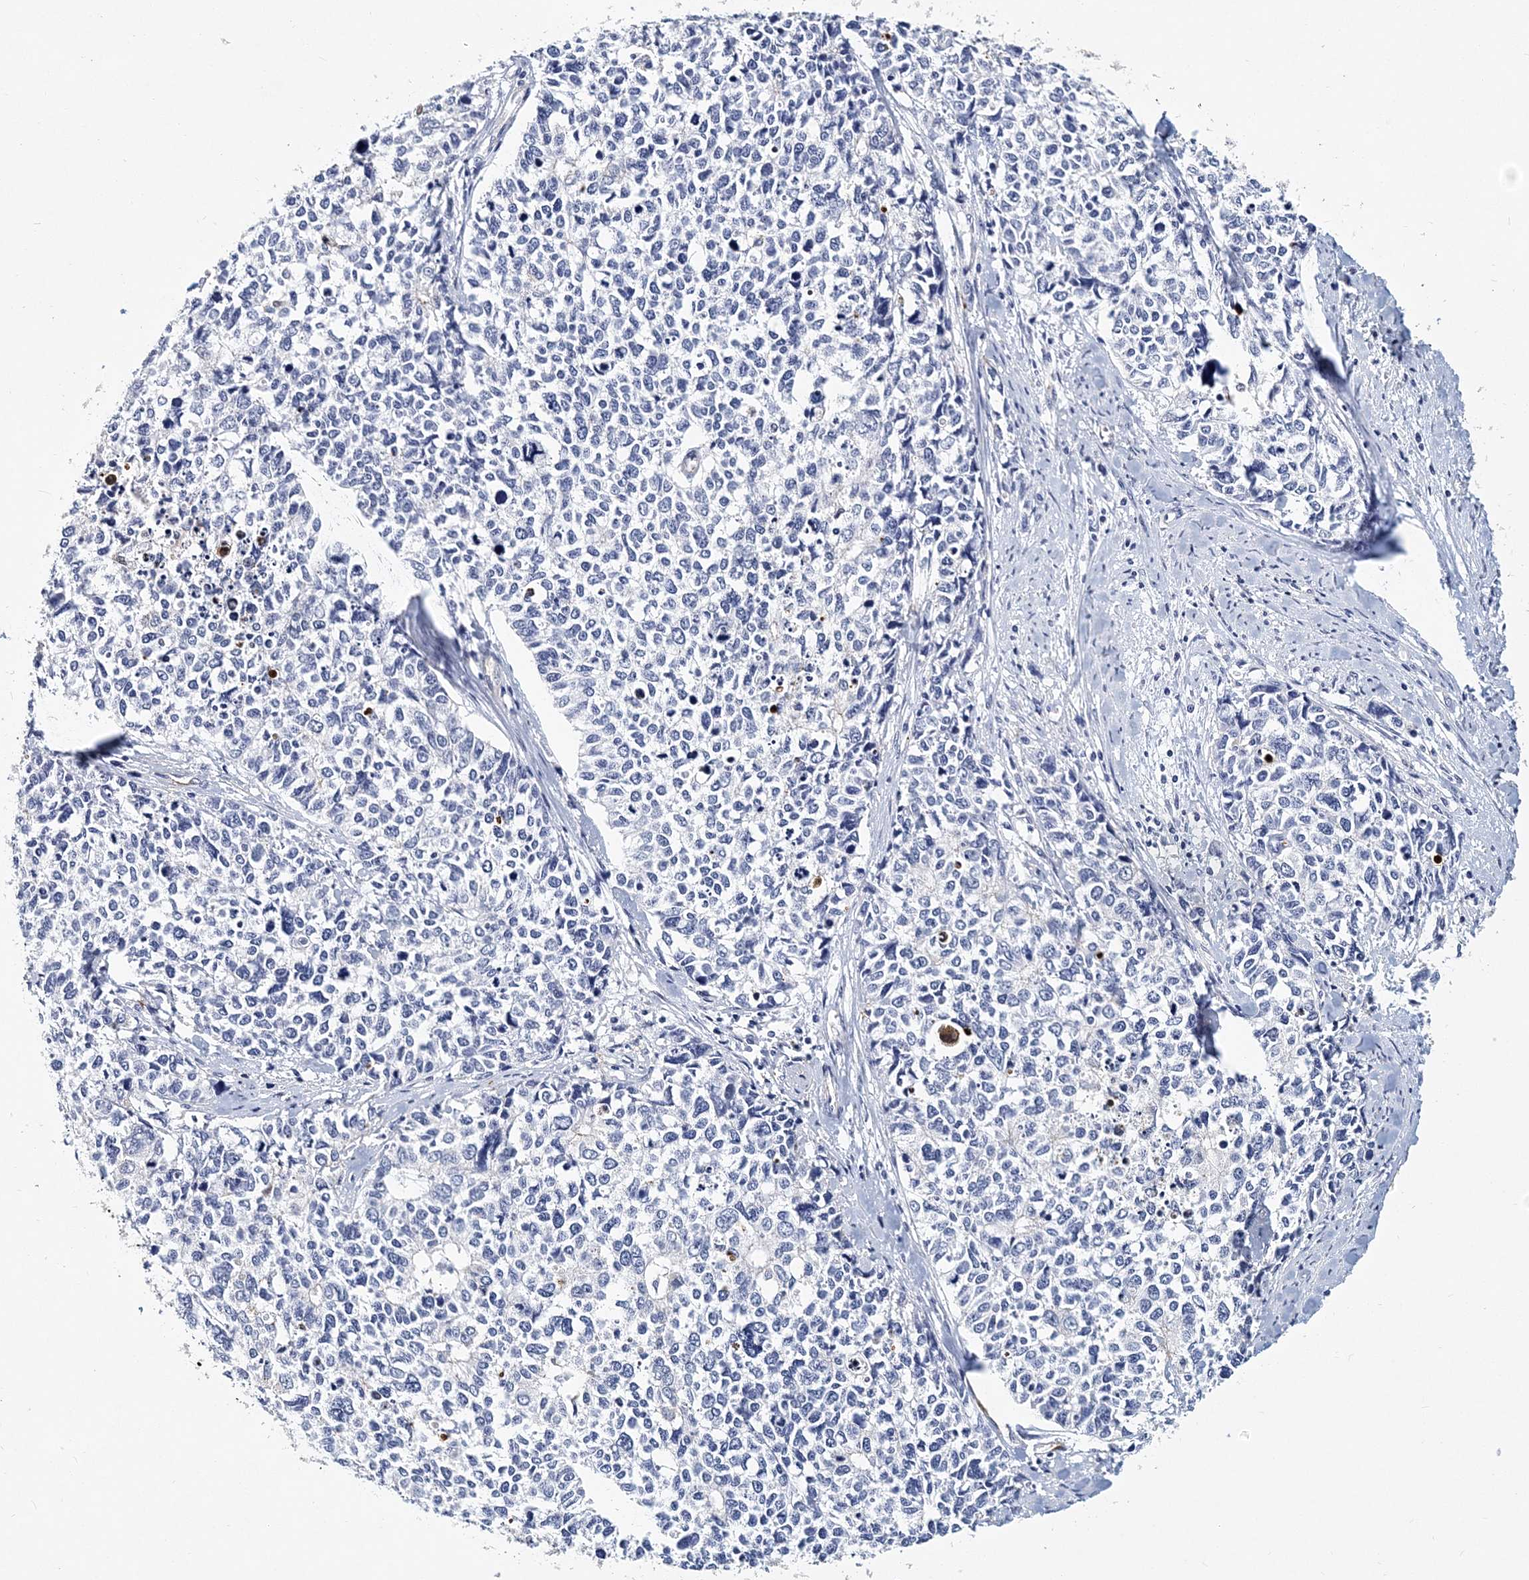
{"staining": {"intensity": "negative", "quantity": "none", "location": "none"}, "tissue": "cervical cancer", "cell_type": "Tumor cells", "image_type": "cancer", "snomed": [{"axis": "morphology", "description": "Squamous cell carcinoma, NOS"}, {"axis": "topography", "description": "Cervix"}], "caption": "High magnification brightfield microscopy of cervical cancer (squamous cell carcinoma) stained with DAB (3,3'-diaminobenzidine) (brown) and counterstained with hematoxylin (blue): tumor cells show no significant positivity.", "gene": "ITGA2B", "patient": {"sex": "female", "age": 63}}